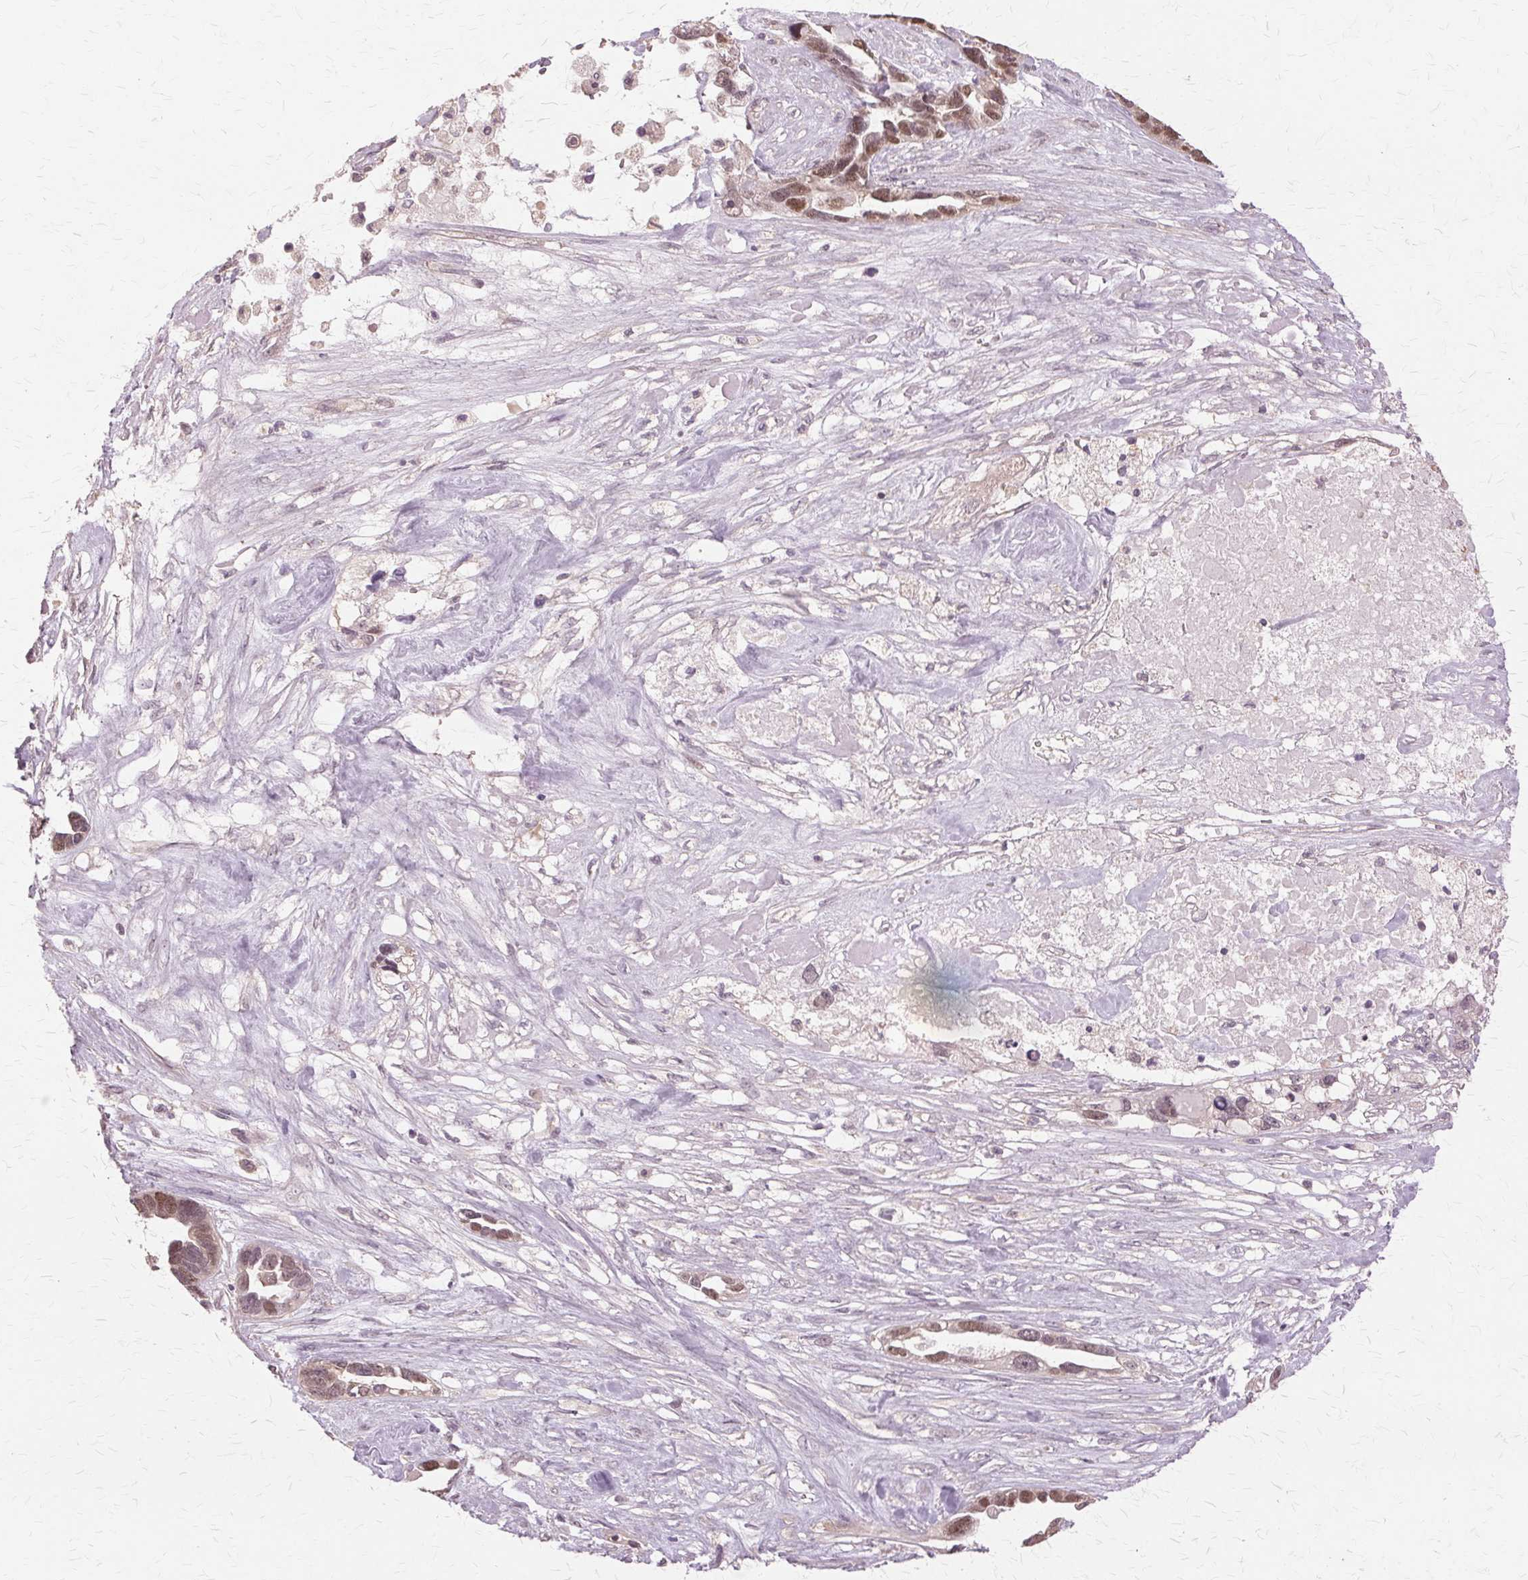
{"staining": {"intensity": "moderate", "quantity": "25%-75%", "location": "nuclear"}, "tissue": "ovarian cancer", "cell_type": "Tumor cells", "image_type": "cancer", "snomed": [{"axis": "morphology", "description": "Cystadenocarcinoma, serous, NOS"}, {"axis": "topography", "description": "Ovary"}], "caption": "DAB (3,3'-diaminobenzidine) immunohistochemical staining of human ovarian cancer (serous cystadenocarcinoma) displays moderate nuclear protein staining in approximately 25%-75% of tumor cells.", "gene": "PRMT5", "patient": {"sex": "female", "age": 54}}